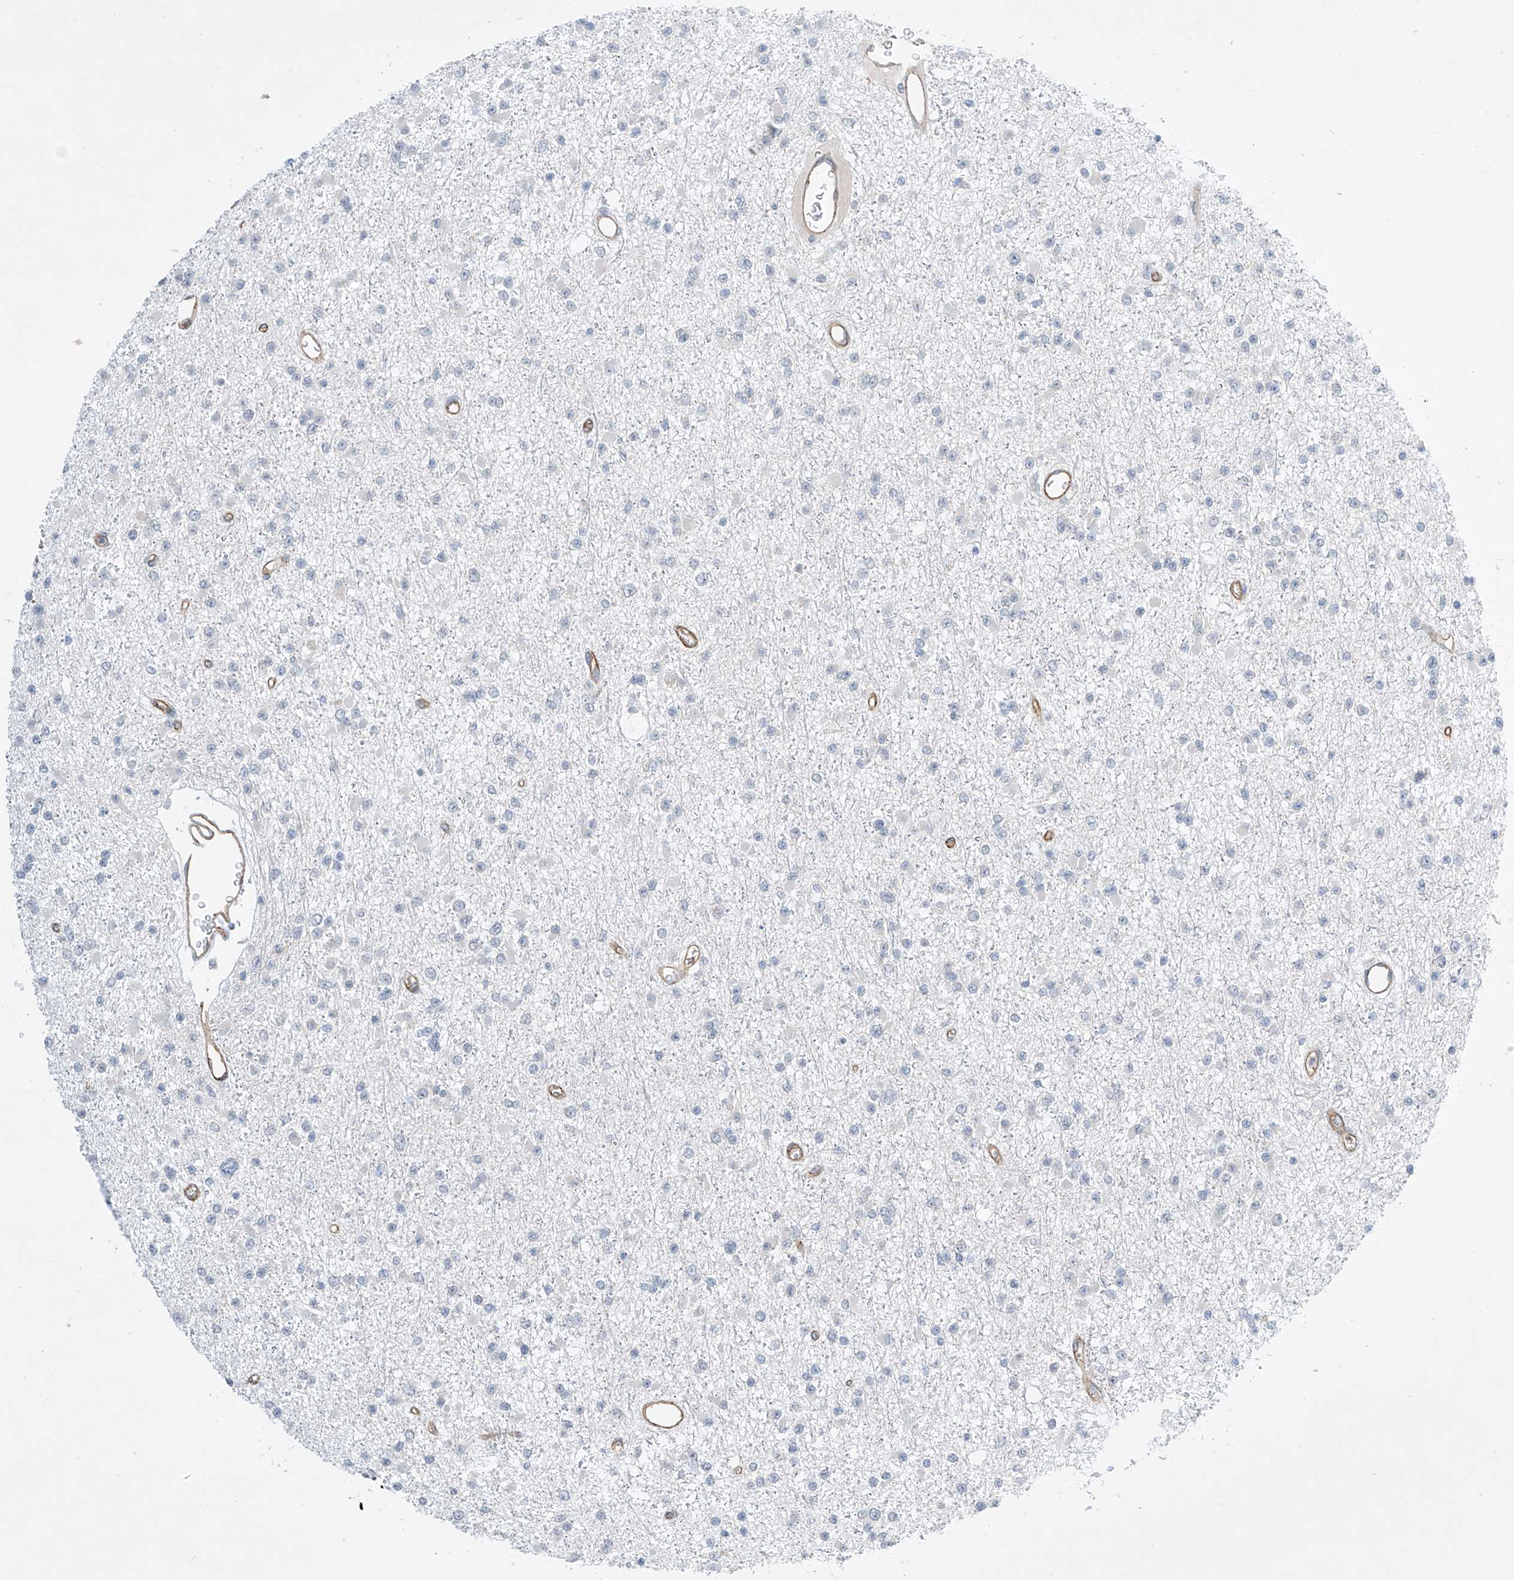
{"staining": {"intensity": "negative", "quantity": "none", "location": "none"}, "tissue": "glioma", "cell_type": "Tumor cells", "image_type": "cancer", "snomed": [{"axis": "morphology", "description": "Glioma, malignant, Low grade"}, {"axis": "topography", "description": "Brain"}], "caption": "This image is of malignant low-grade glioma stained with immunohistochemistry to label a protein in brown with the nuclei are counter-stained blue. There is no staining in tumor cells.", "gene": "ABLIM2", "patient": {"sex": "female", "age": 22}}